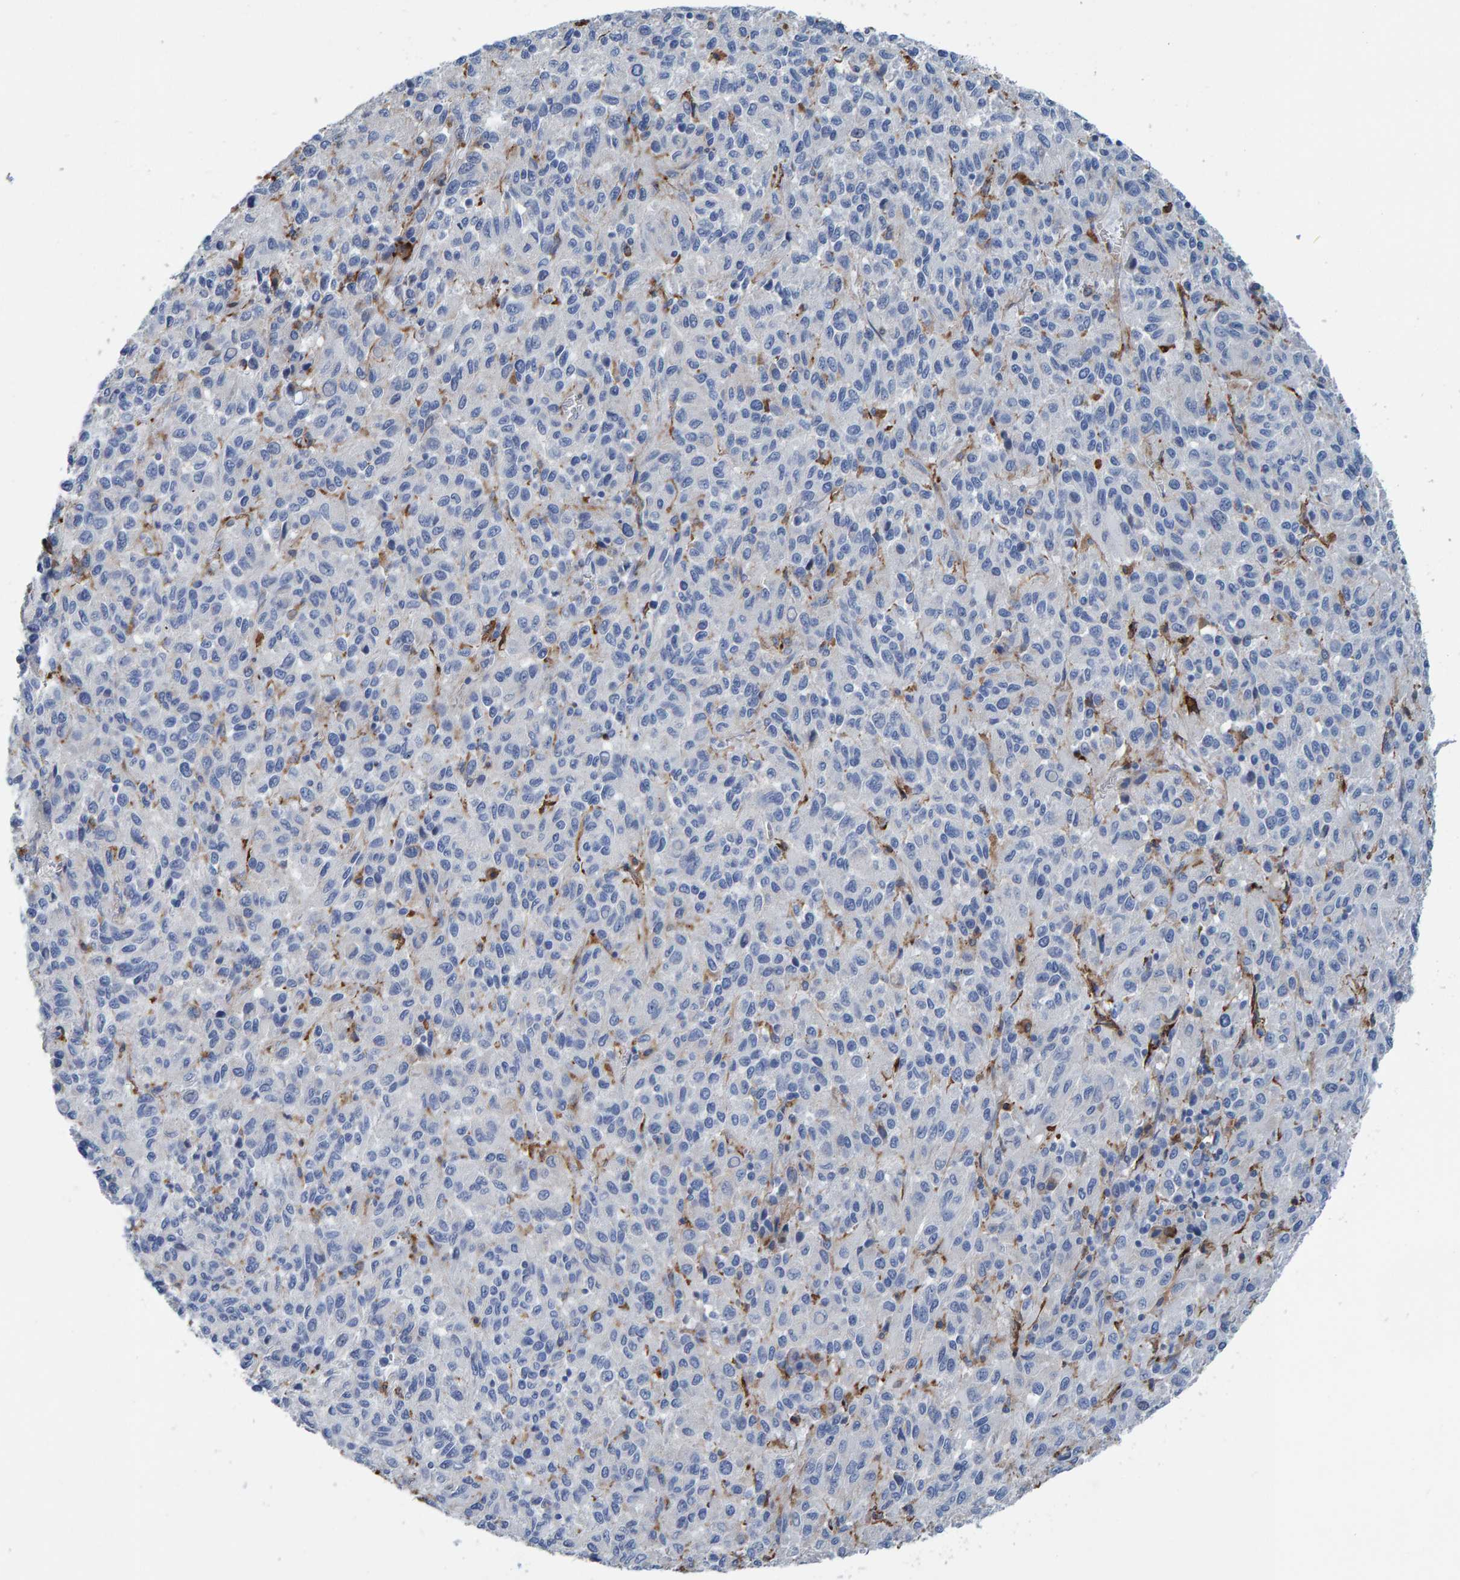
{"staining": {"intensity": "negative", "quantity": "none", "location": "none"}, "tissue": "melanoma", "cell_type": "Tumor cells", "image_type": "cancer", "snomed": [{"axis": "morphology", "description": "Malignant melanoma, Metastatic site"}, {"axis": "topography", "description": "Lung"}], "caption": "A photomicrograph of human melanoma is negative for staining in tumor cells.", "gene": "LRP1", "patient": {"sex": "male", "age": 64}}